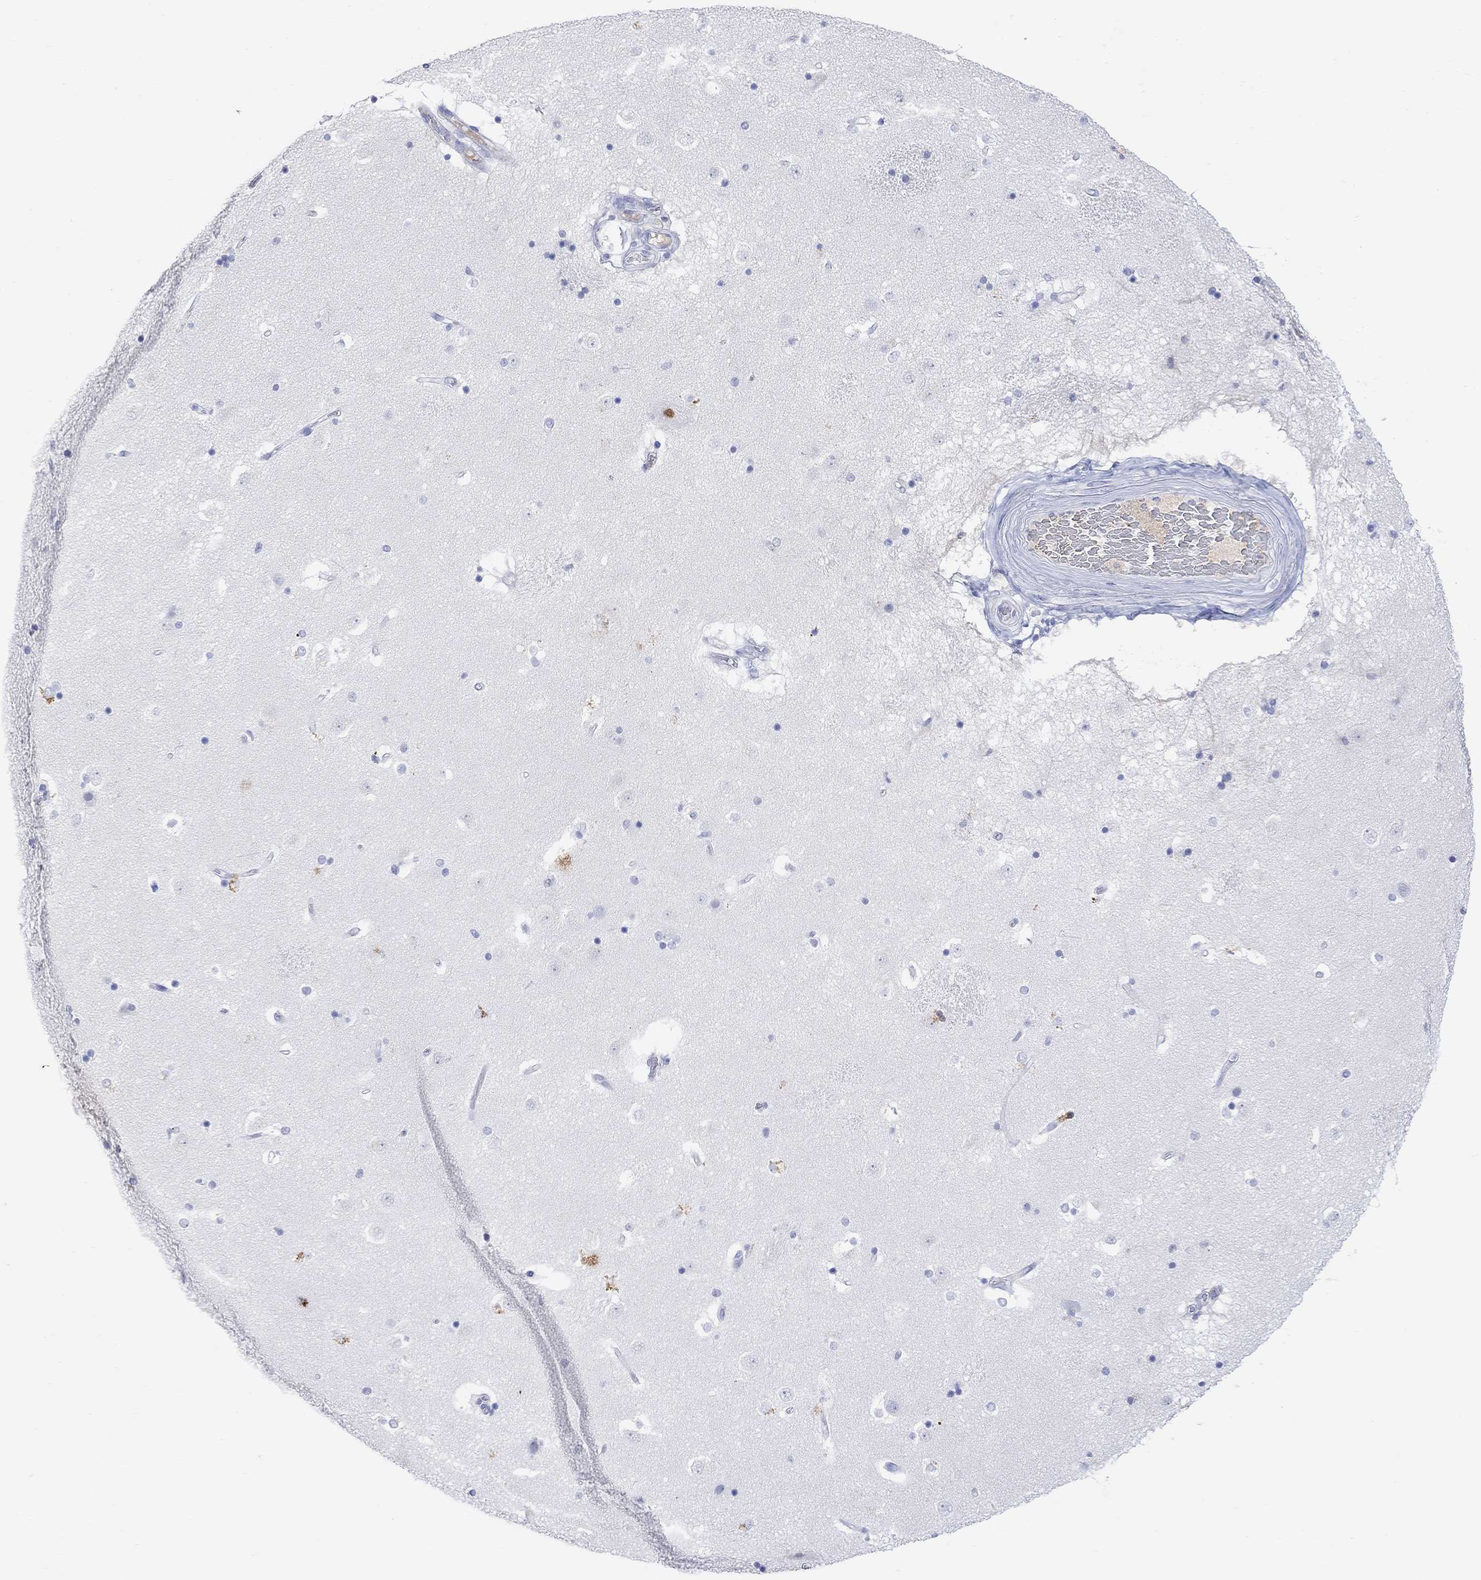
{"staining": {"intensity": "negative", "quantity": "none", "location": "none"}, "tissue": "caudate", "cell_type": "Glial cells", "image_type": "normal", "snomed": [{"axis": "morphology", "description": "Normal tissue, NOS"}, {"axis": "topography", "description": "Lateral ventricle wall"}], "caption": "DAB (3,3'-diaminobenzidine) immunohistochemical staining of normal human caudate demonstrates no significant positivity in glial cells. The staining was performed using DAB (3,3'-diaminobenzidine) to visualize the protein expression in brown, while the nuclei were stained in blue with hematoxylin (Magnification: 20x).", "gene": "TYR", "patient": {"sex": "male", "age": 51}}